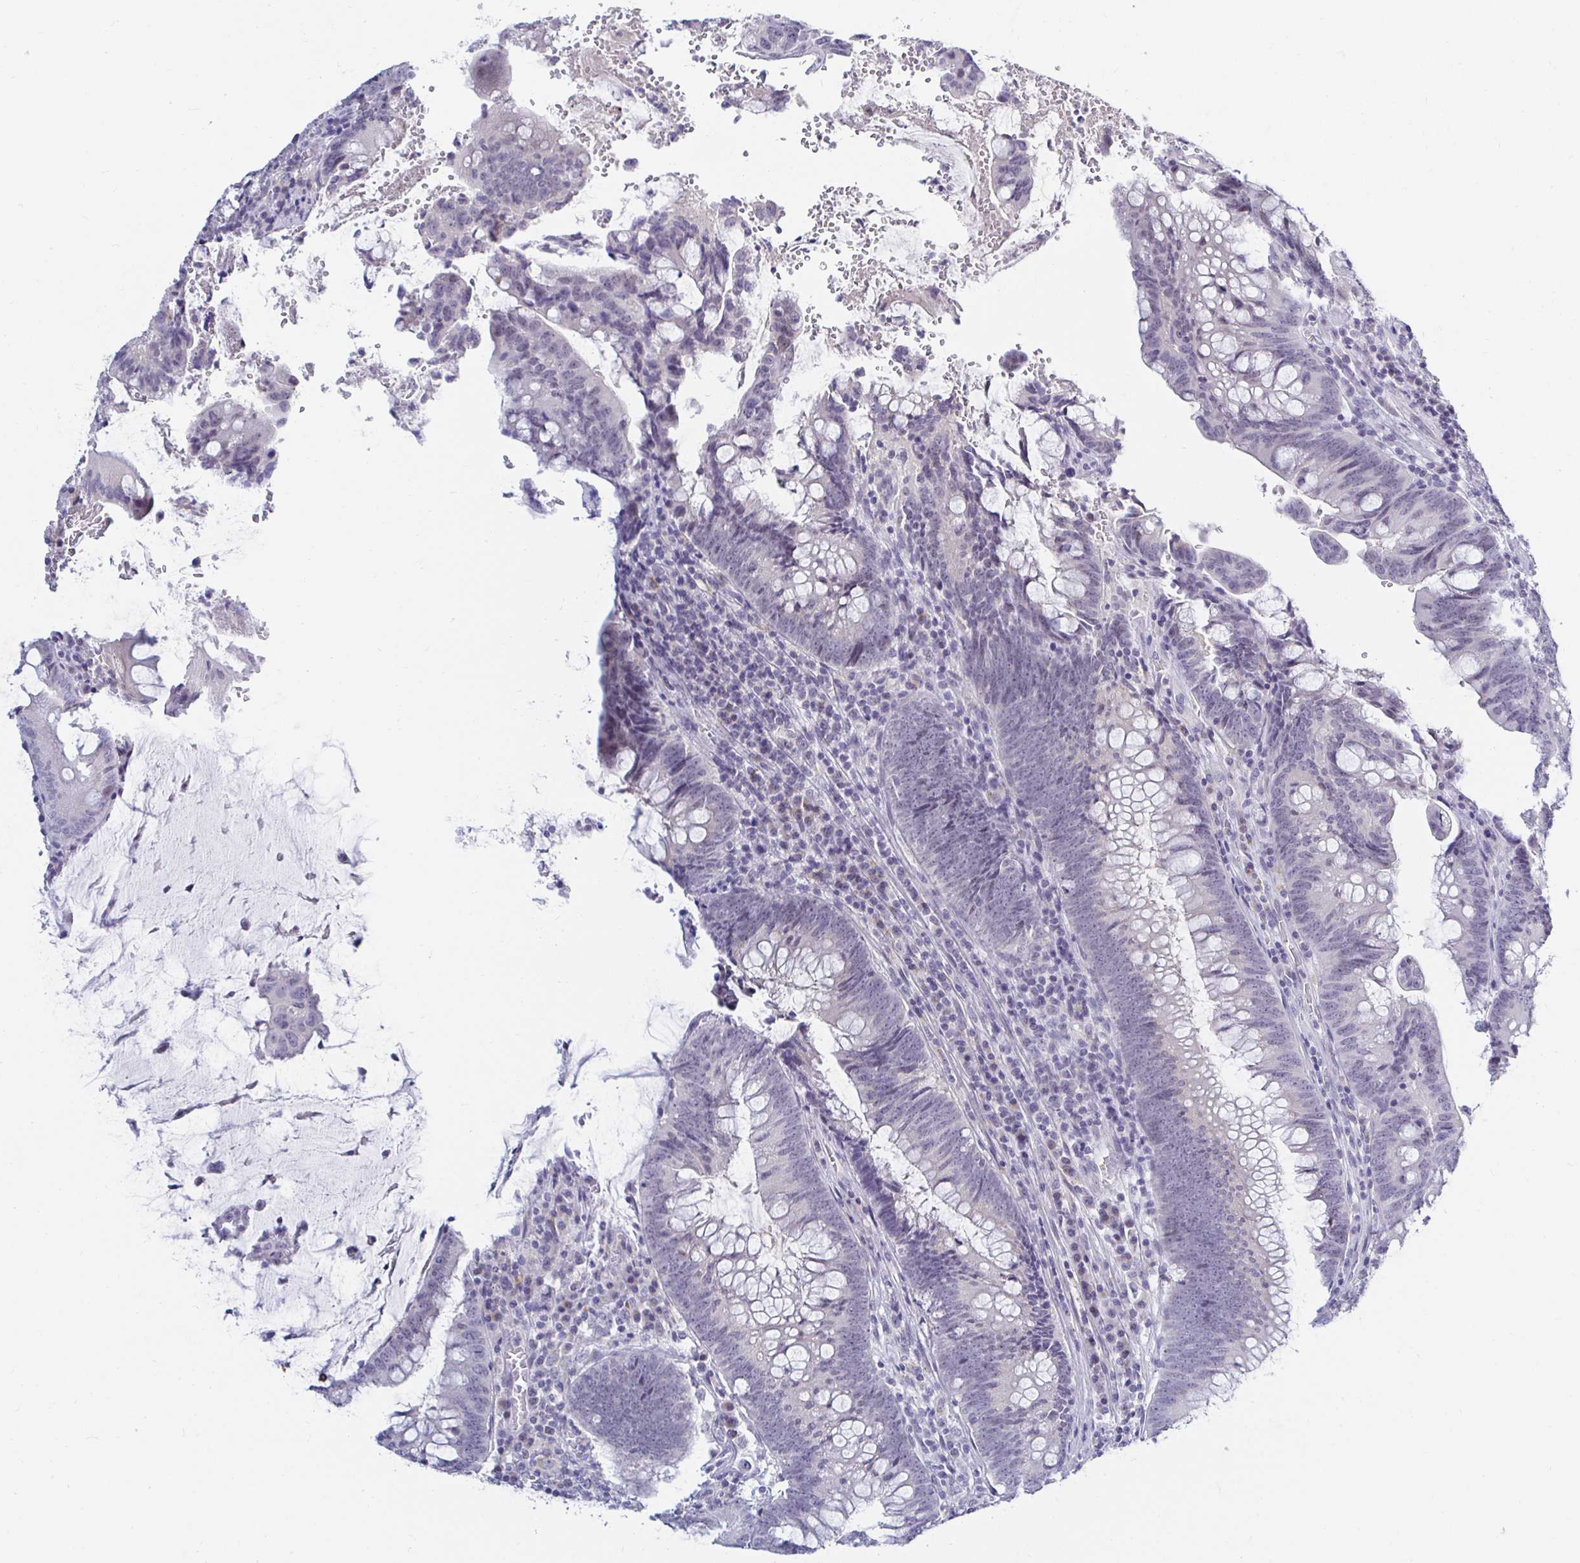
{"staining": {"intensity": "negative", "quantity": "none", "location": "none"}, "tissue": "colorectal cancer", "cell_type": "Tumor cells", "image_type": "cancer", "snomed": [{"axis": "morphology", "description": "Adenocarcinoma, NOS"}, {"axis": "topography", "description": "Colon"}], "caption": "High power microscopy histopathology image of an immunohistochemistry (IHC) image of colorectal cancer, revealing no significant staining in tumor cells.", "gene": "OR51D1", "patient": {"sex": "male", "age": 62}}